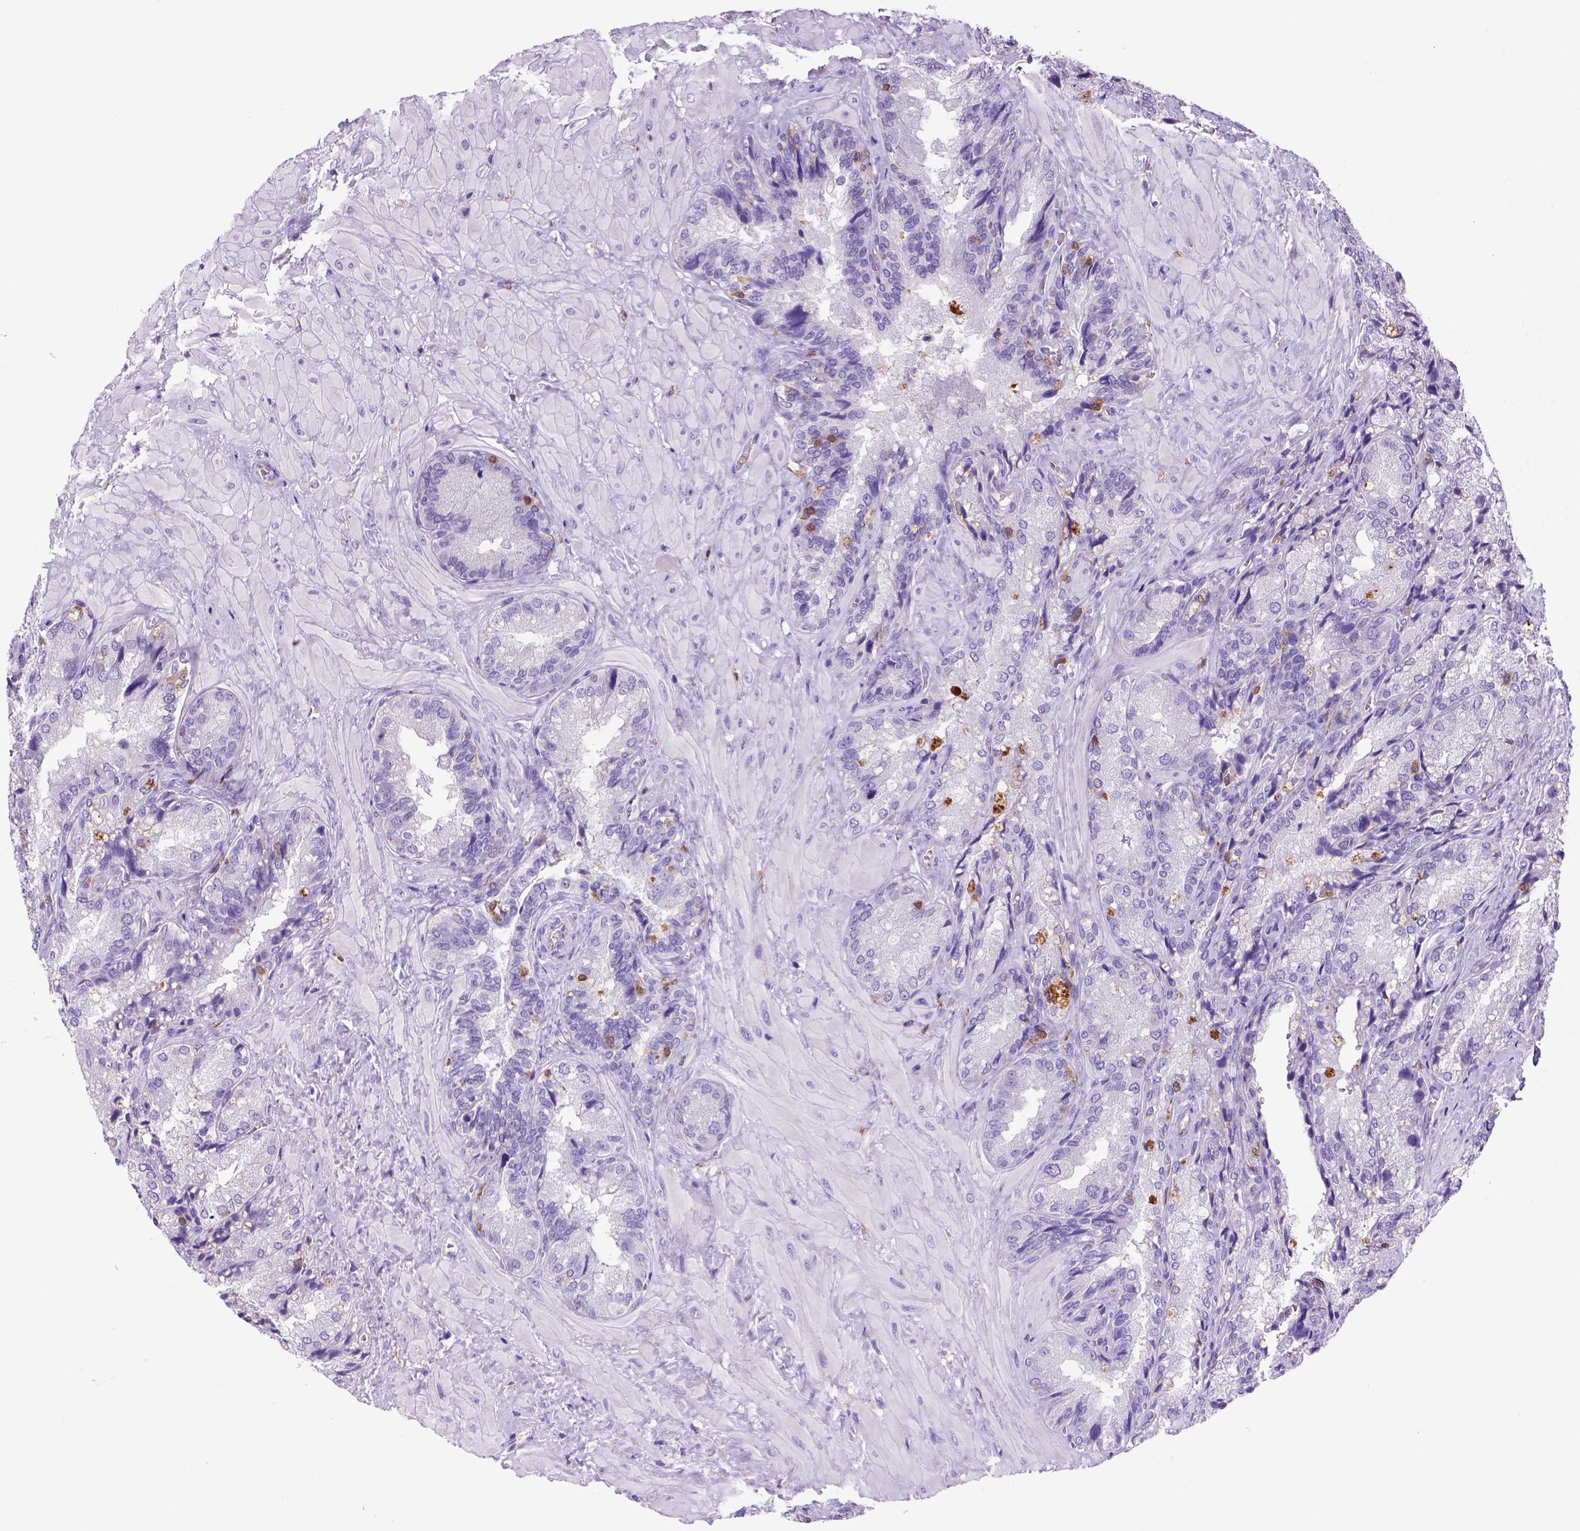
{"staining": {"intensity": "negative", "quantity": "none", "location": "none"}, "tissue": "seminal vesicle", "cell_type": "Glandular cells", "image_type": "normal", "snomed": [{"axis": "morphology", "description": "Normal tissue, NOS"}, {"axis": "topography", "description": "Seminal veicle"}], "caption": "An immunohistochemistry (IHC) image of benign seminal vesicle is shown. There is no staining in glandular cells of seminal vesicle. (Stains: DAB (3,3'-diaminobenzidine) immunohistochemistry with hematoxylin counter stain, Microscopy: brightfield microscopy at high magnification).", "gene": "INPP5D", "patient": {"sex": "male", "age": 57}}